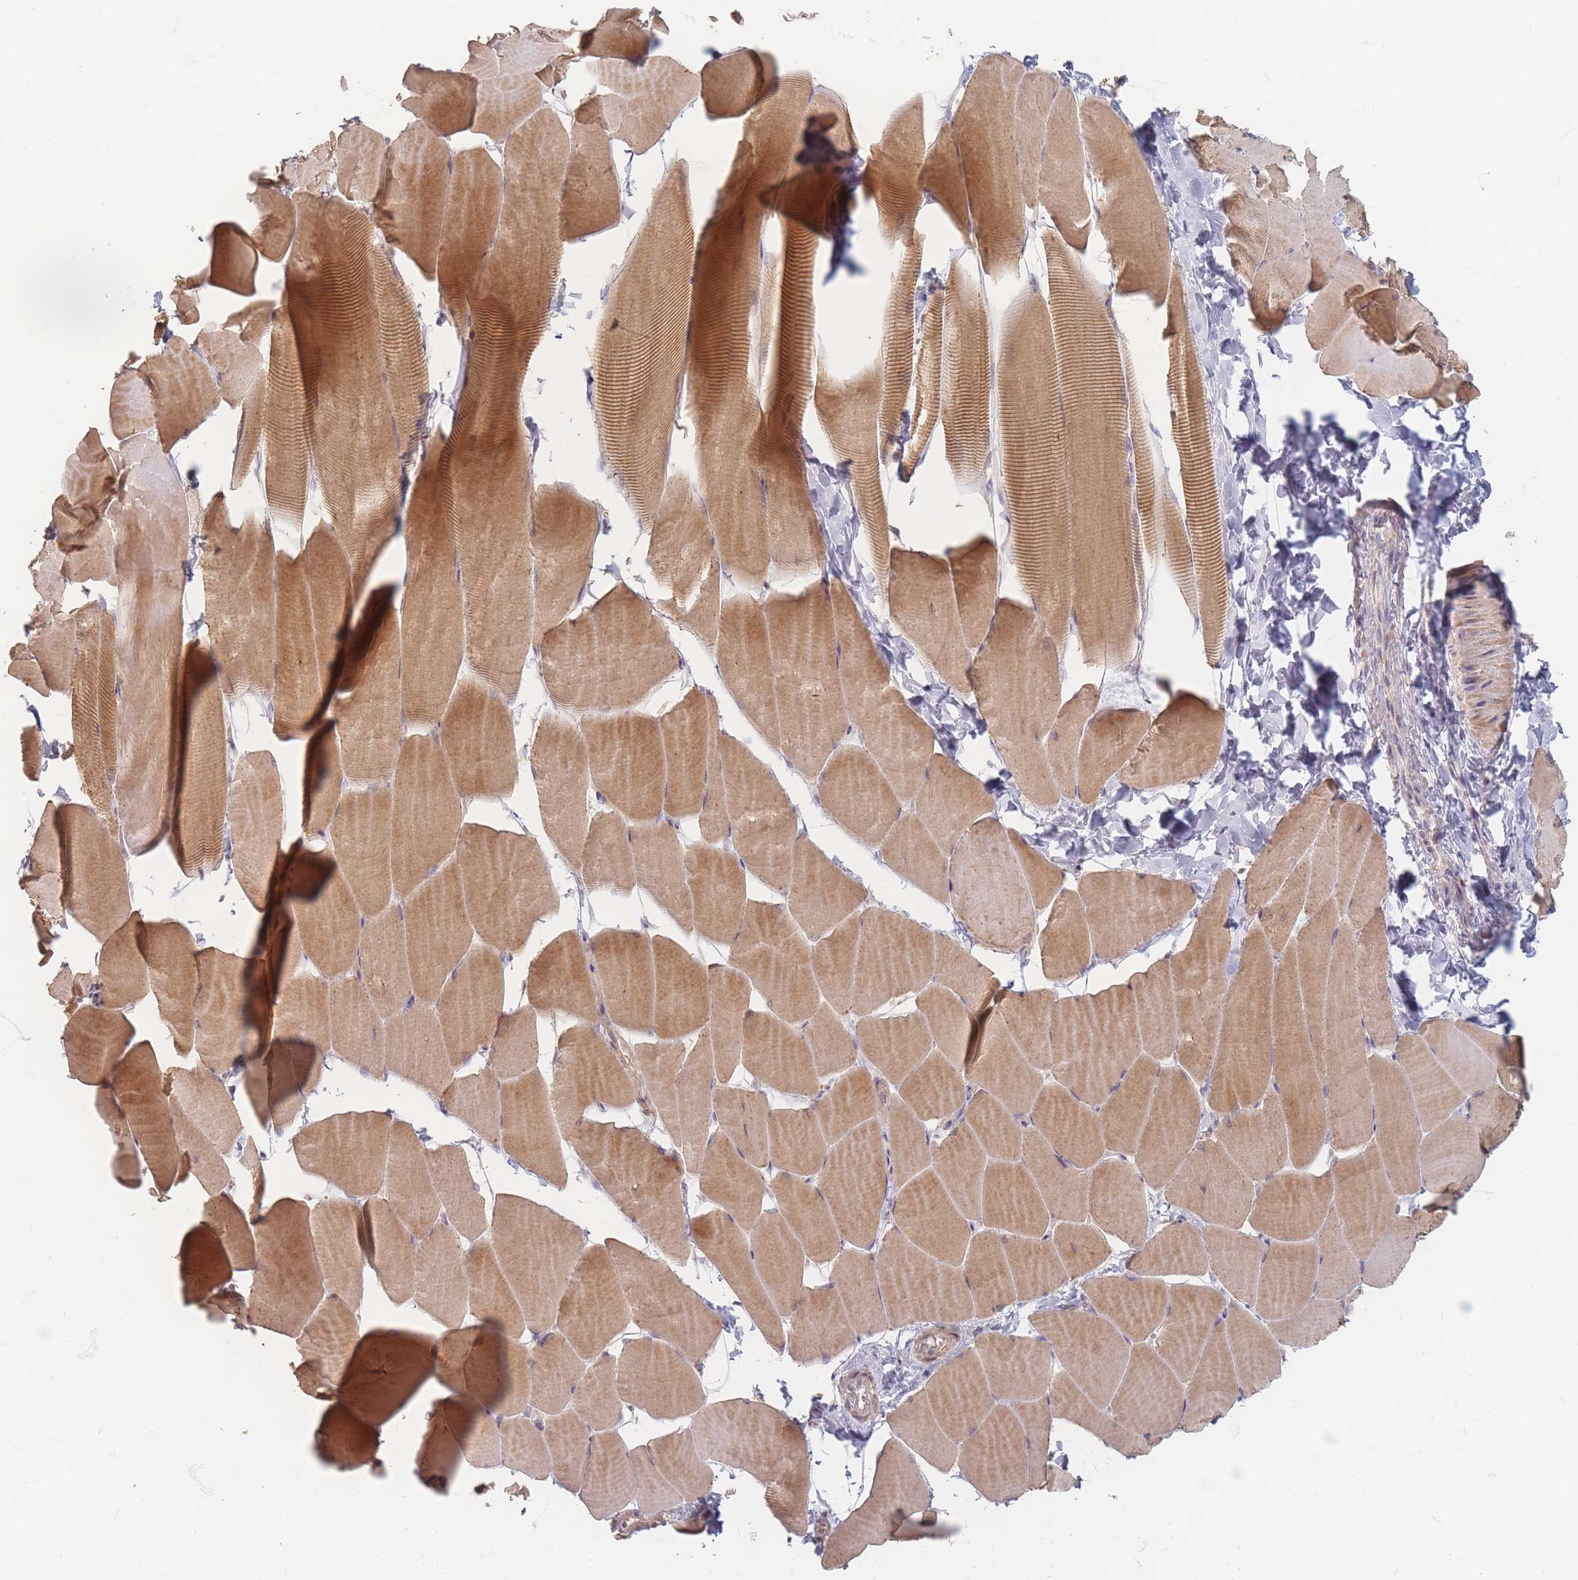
{"staining": {"intensity": "moderate", "quantity": "25%-75%", "location": "cytoplasmic/membranous"}, "tissue": "skeletal muscle", "cell_type": "Myocytes", "image_type": "normal", "snomed": [{"axis": "morphology", "description": "Normal tissue, NOS"}, {"axis": "topography", "description": "Skeletal muscle"}], "caption": "A high-resolution photomicrograph shows IHC staining of unremarkable skeletal muscle, which exhibits moderate cytoplasmic/membranous expression in about 25%-75% of myocytes. (IHC, brightfield microscopy, high magnification).", "gene": "SLC35F3", "patient": {"sex": "male", "age": 25}}